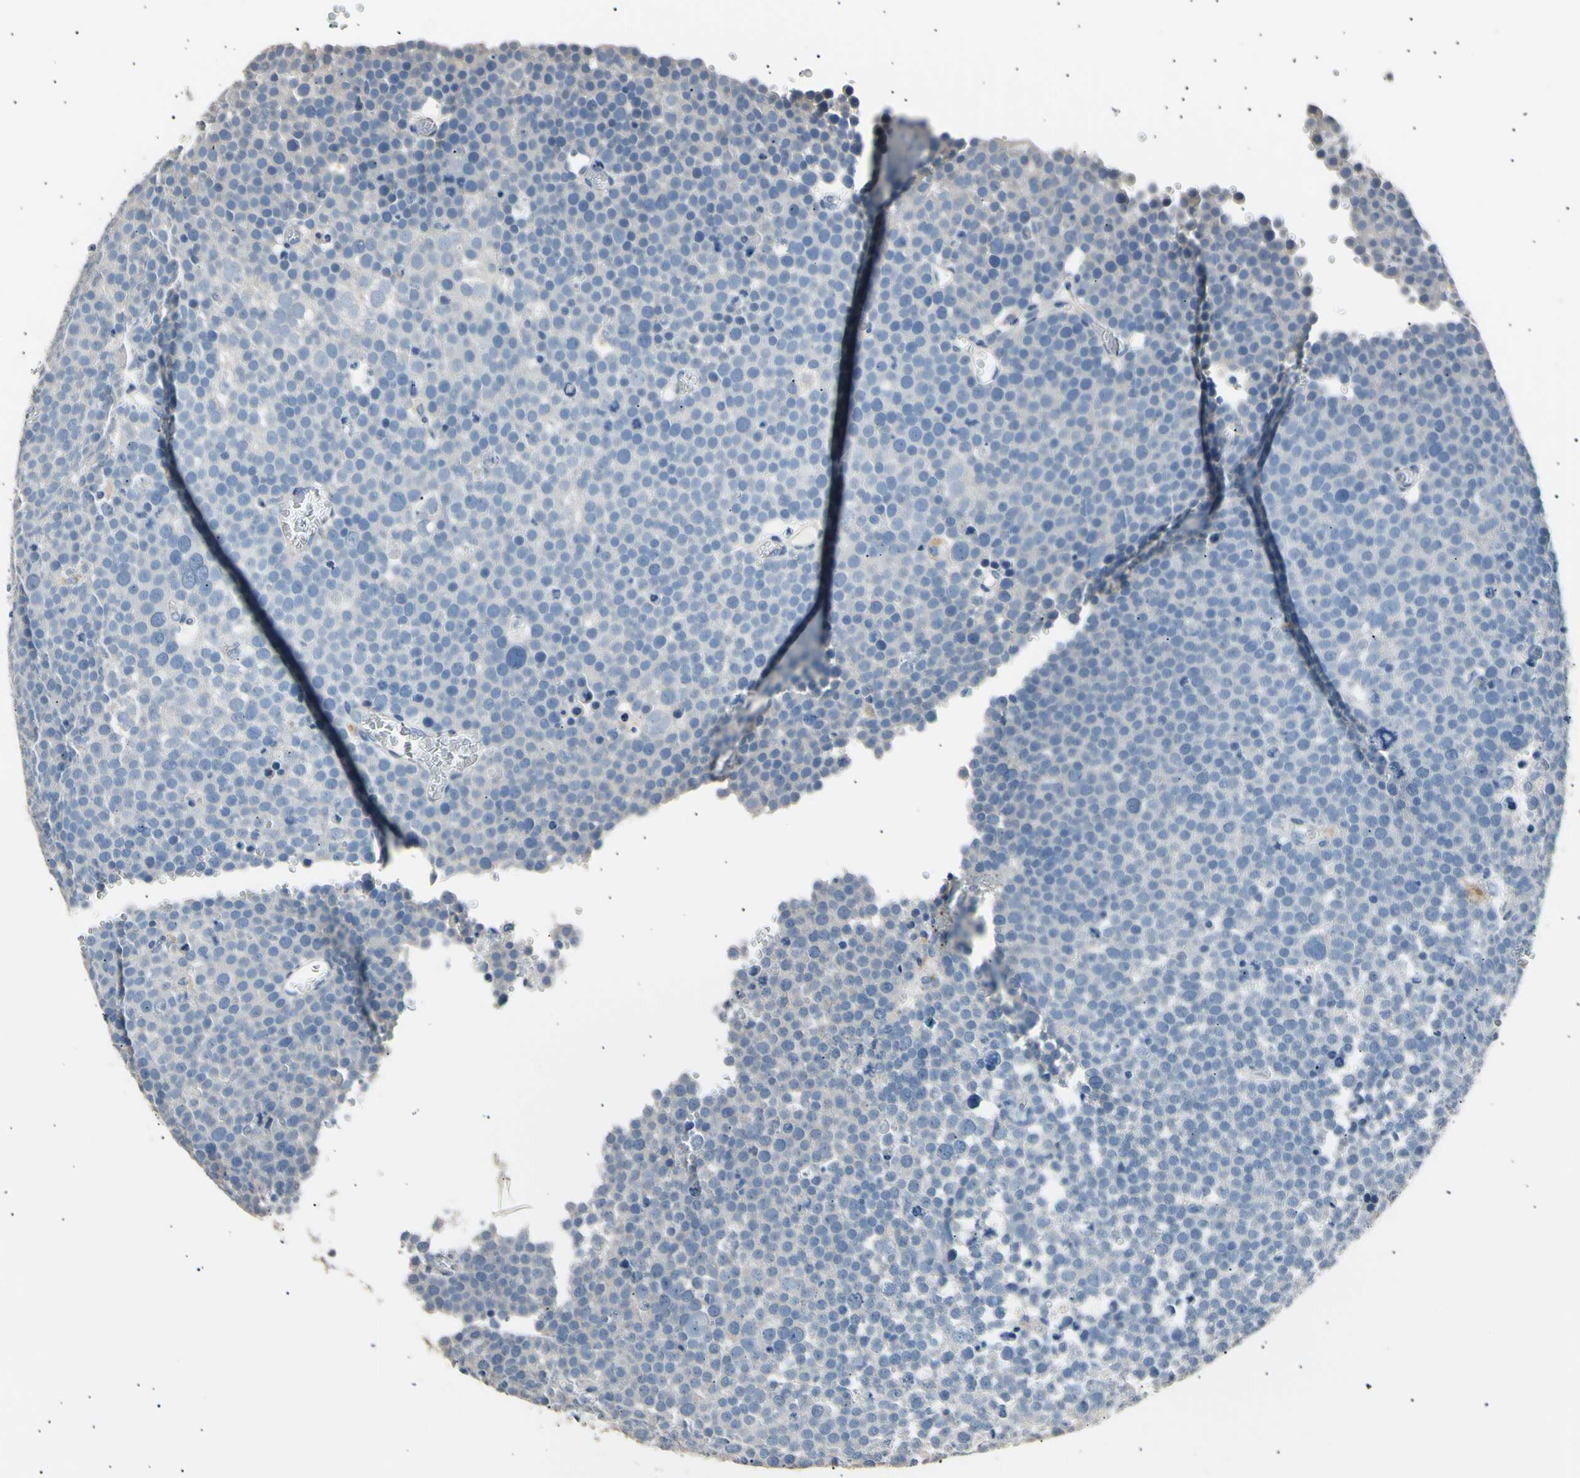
{"staining": {"intensity": "negative", "quantity": "none", "location": "none"}, "tissue": "testis cancer", "cell_type": "Tumor cells", "image_type": "cancer", "snomed": [{"axis": "morphology", "description": "Seminoma, NOS"}, {"axis": "topography", "description": "Testis"}], "caption": "Immunohistochemistry (IHC) histopathology image of human testis cancer (seminoma) stained for a protein (brown), which displays no staining in tumor cells.", "gene": "LDLR", "patient": {"sex": "male", "age": 71}}